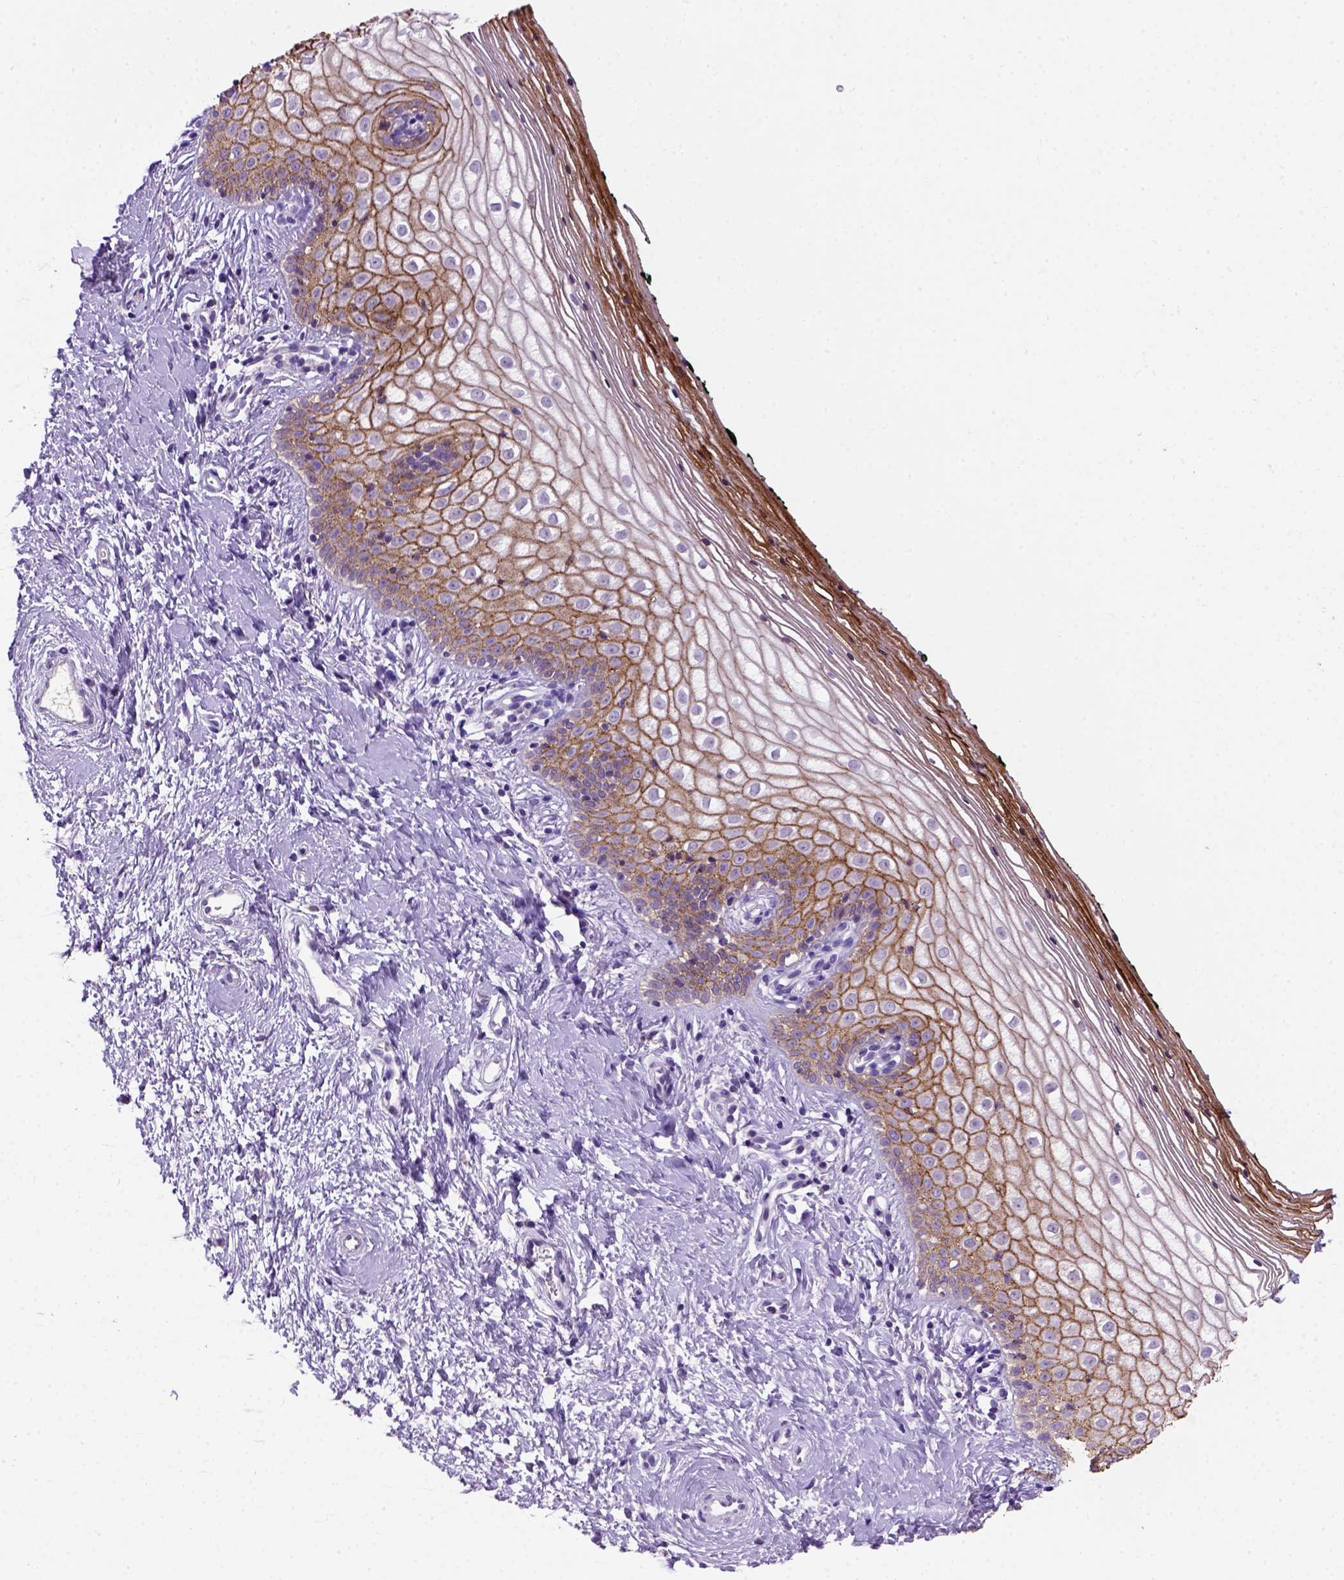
{"staining": {"intensity": "strong", "quantity": ">75%", "location": "cytoplasmic/membranous"}, "tissue": "vagina", "cell_type": "Squamous epithelial cells", "image_type": "normal", "snomed": [{"axis": "morphology", "description": "Normal tissue, NOS"}, {"axis": "topography", "description": "Vagina"}], "caption": "Immunohistochemistry staining of unremarkable vagina, which shows high levels of strong cytoplasmic/membranous expression in approximately >75% of squamous epithelial cells indicating strong cytoplasmic/membranous protein staining. The staining was performed using DAB (3,3'-diaminobenzidine) (brown) for protein detection and nuclei were counterstained in hematoxylin (blue).", "gene": "CDH1", "patient": {"sex": "female", "age": 47}}